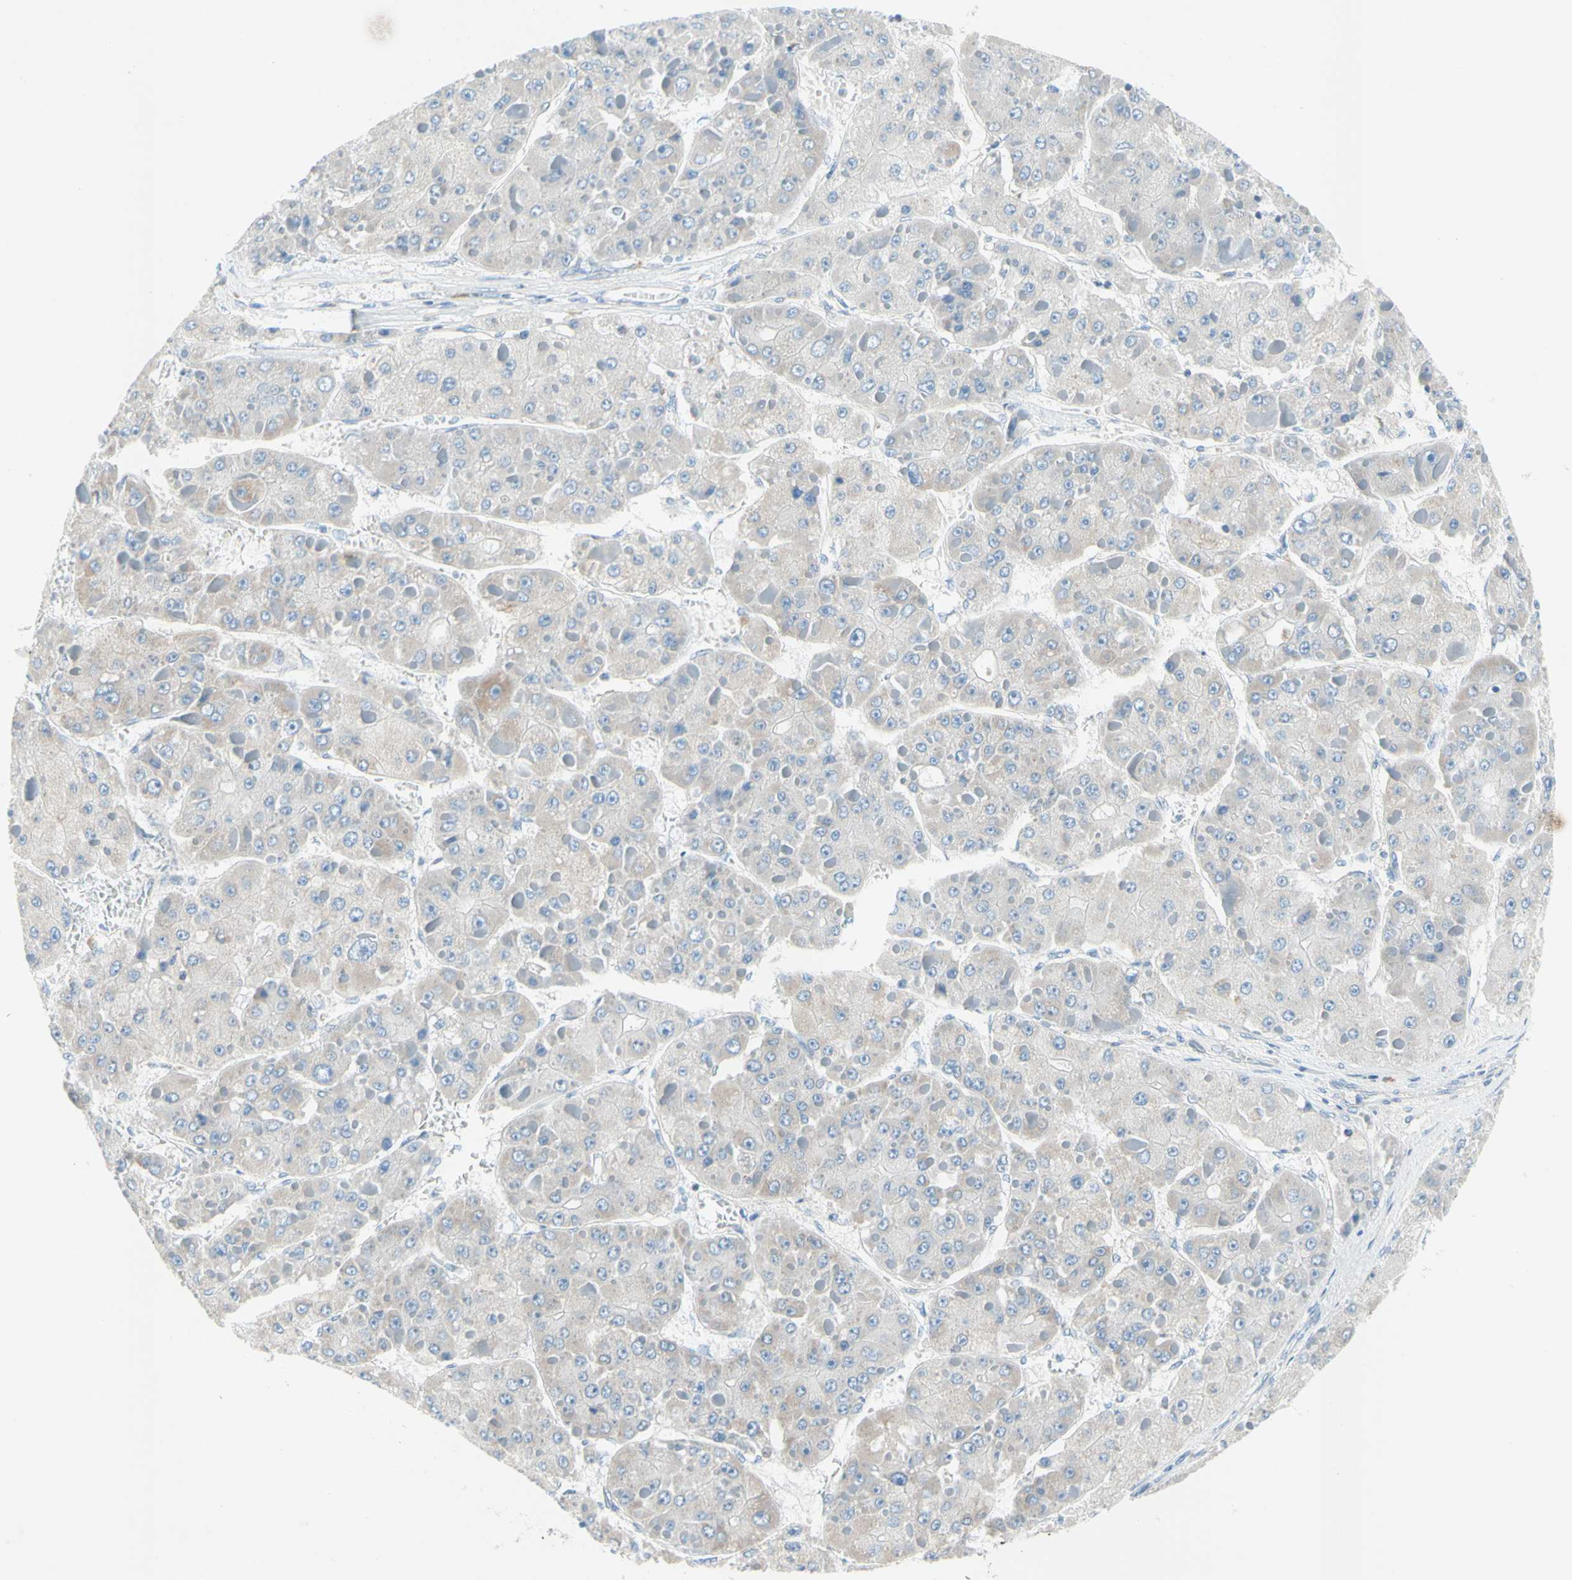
{"staining": {"intensity": "weak", "quantity": "25%-75%", "location": "cytoplasmic/membranous"}, "tissue": "liver cancer", "cell_type": "Tumor cells", "image_type": "cancer", "snomed": [{"axis": "morphology", "description": "Carcinoma, Hepatocellular, NOS"}, {"axis": "topography", "description": "Liver"}], "caption": "Immunohistochemistry (IHC) staining of liver cancer (hepatocellular carcinoma), which displays low levels of weak cytoplasmic/membranous positivity in approximately 25%-75% of tumor cells indicating weak cytoplasmic/membranous protein expression. The staining was performed using DAB (3,3'-diaminobenzidine) (brown) for protein detection and nuclei were counterstained in hematoxylin (blue).", "gene": "MFF", "patient": {"sex": "female", "age": 73}}